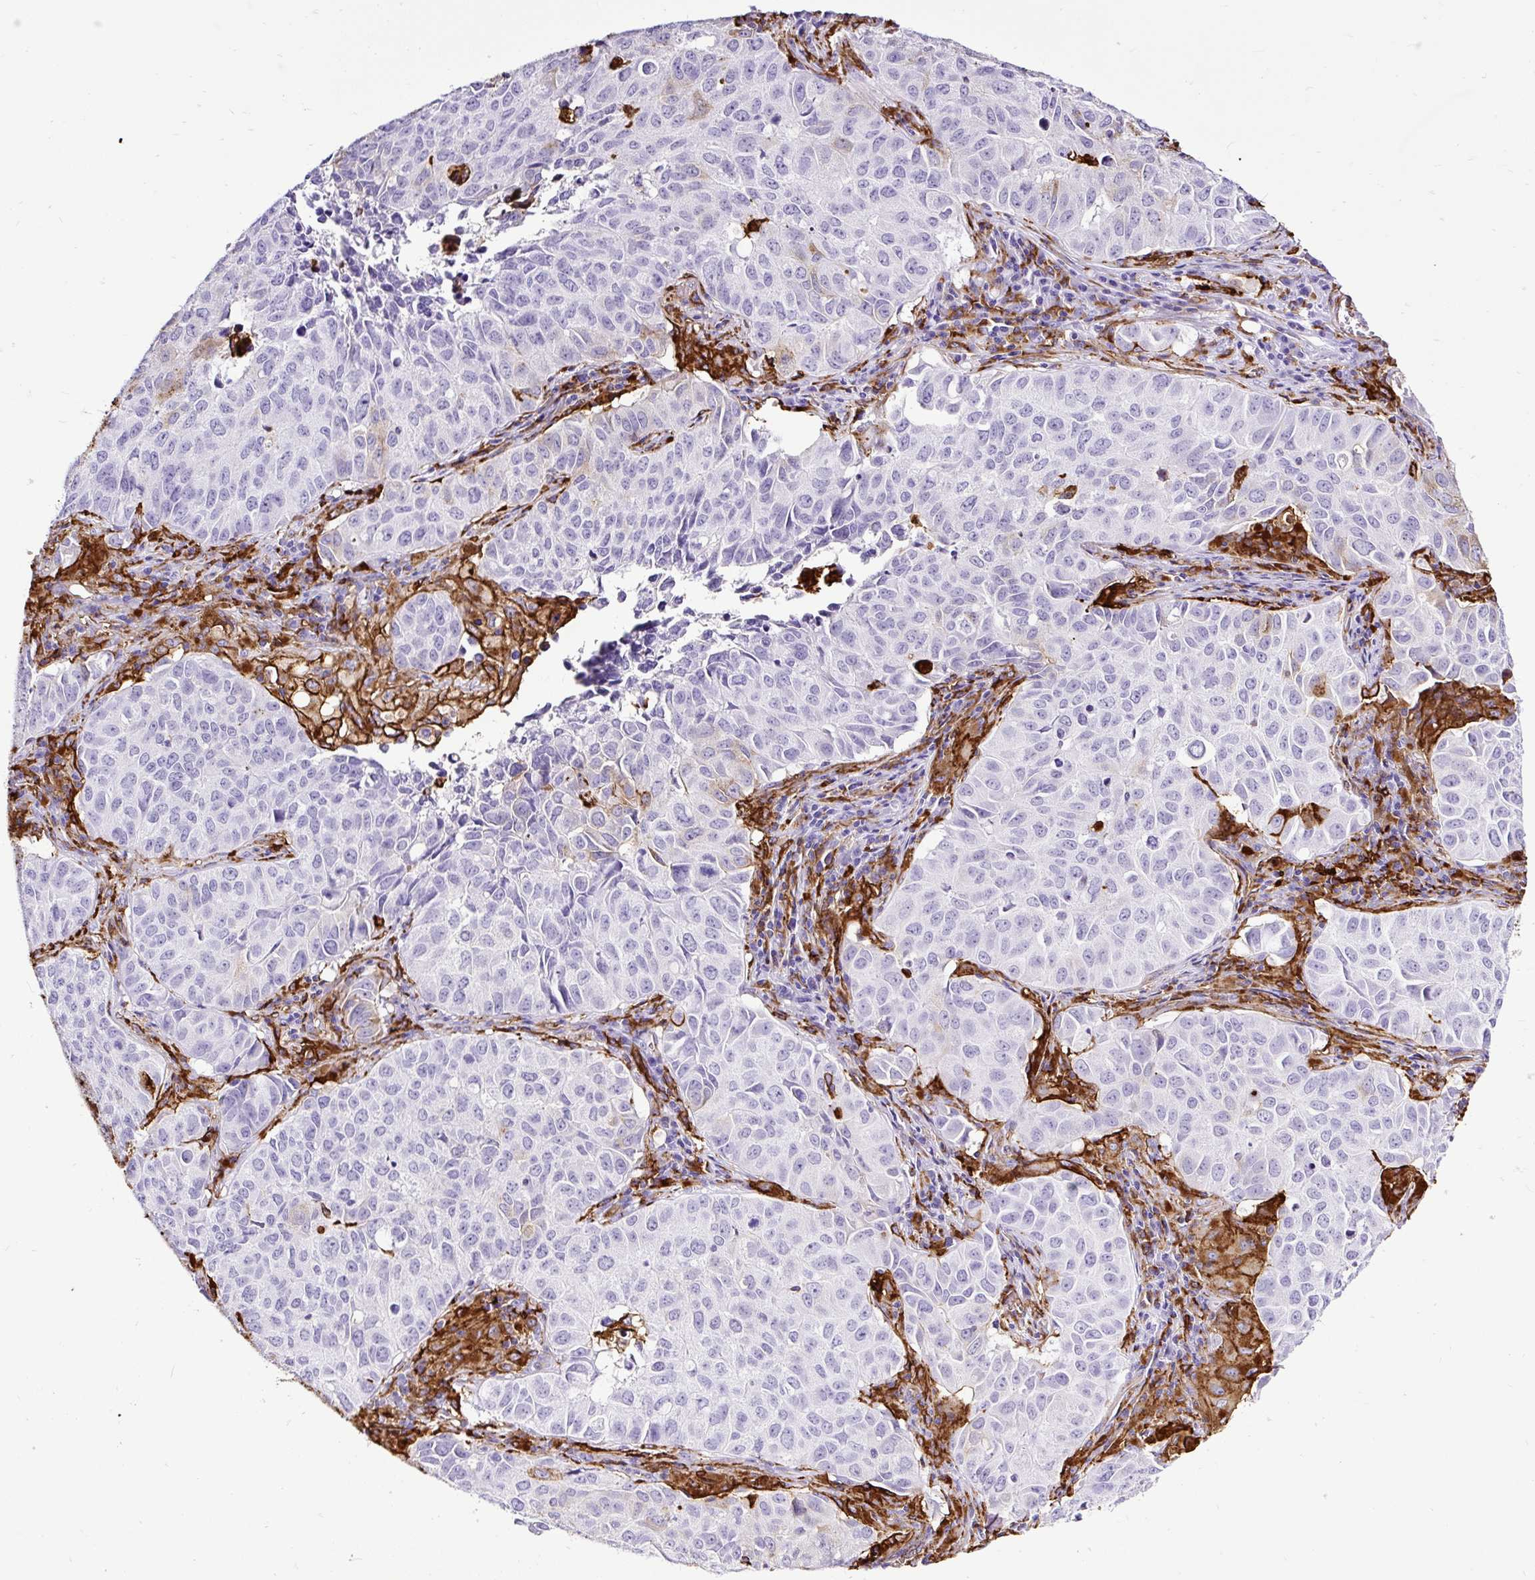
{"staining": {"intensity": "negative", "quantity": "none", "location": "none"}, "tissue": "lung cancer", "cell_type": "Tumor cells", "image_type": "cancer", "snomed": [{"axis": "morphology", "description": "Adenocarcinoma, NOS"}, {"axis": "topography", "description": "Lung"}], "caption": "DAB immunohistochemical staining of human lung adenocarcinoma reveals no significant staining in tumor cells.", "gene": "HLA-DRA", "patient": {"sex": "female", "age": 50}}